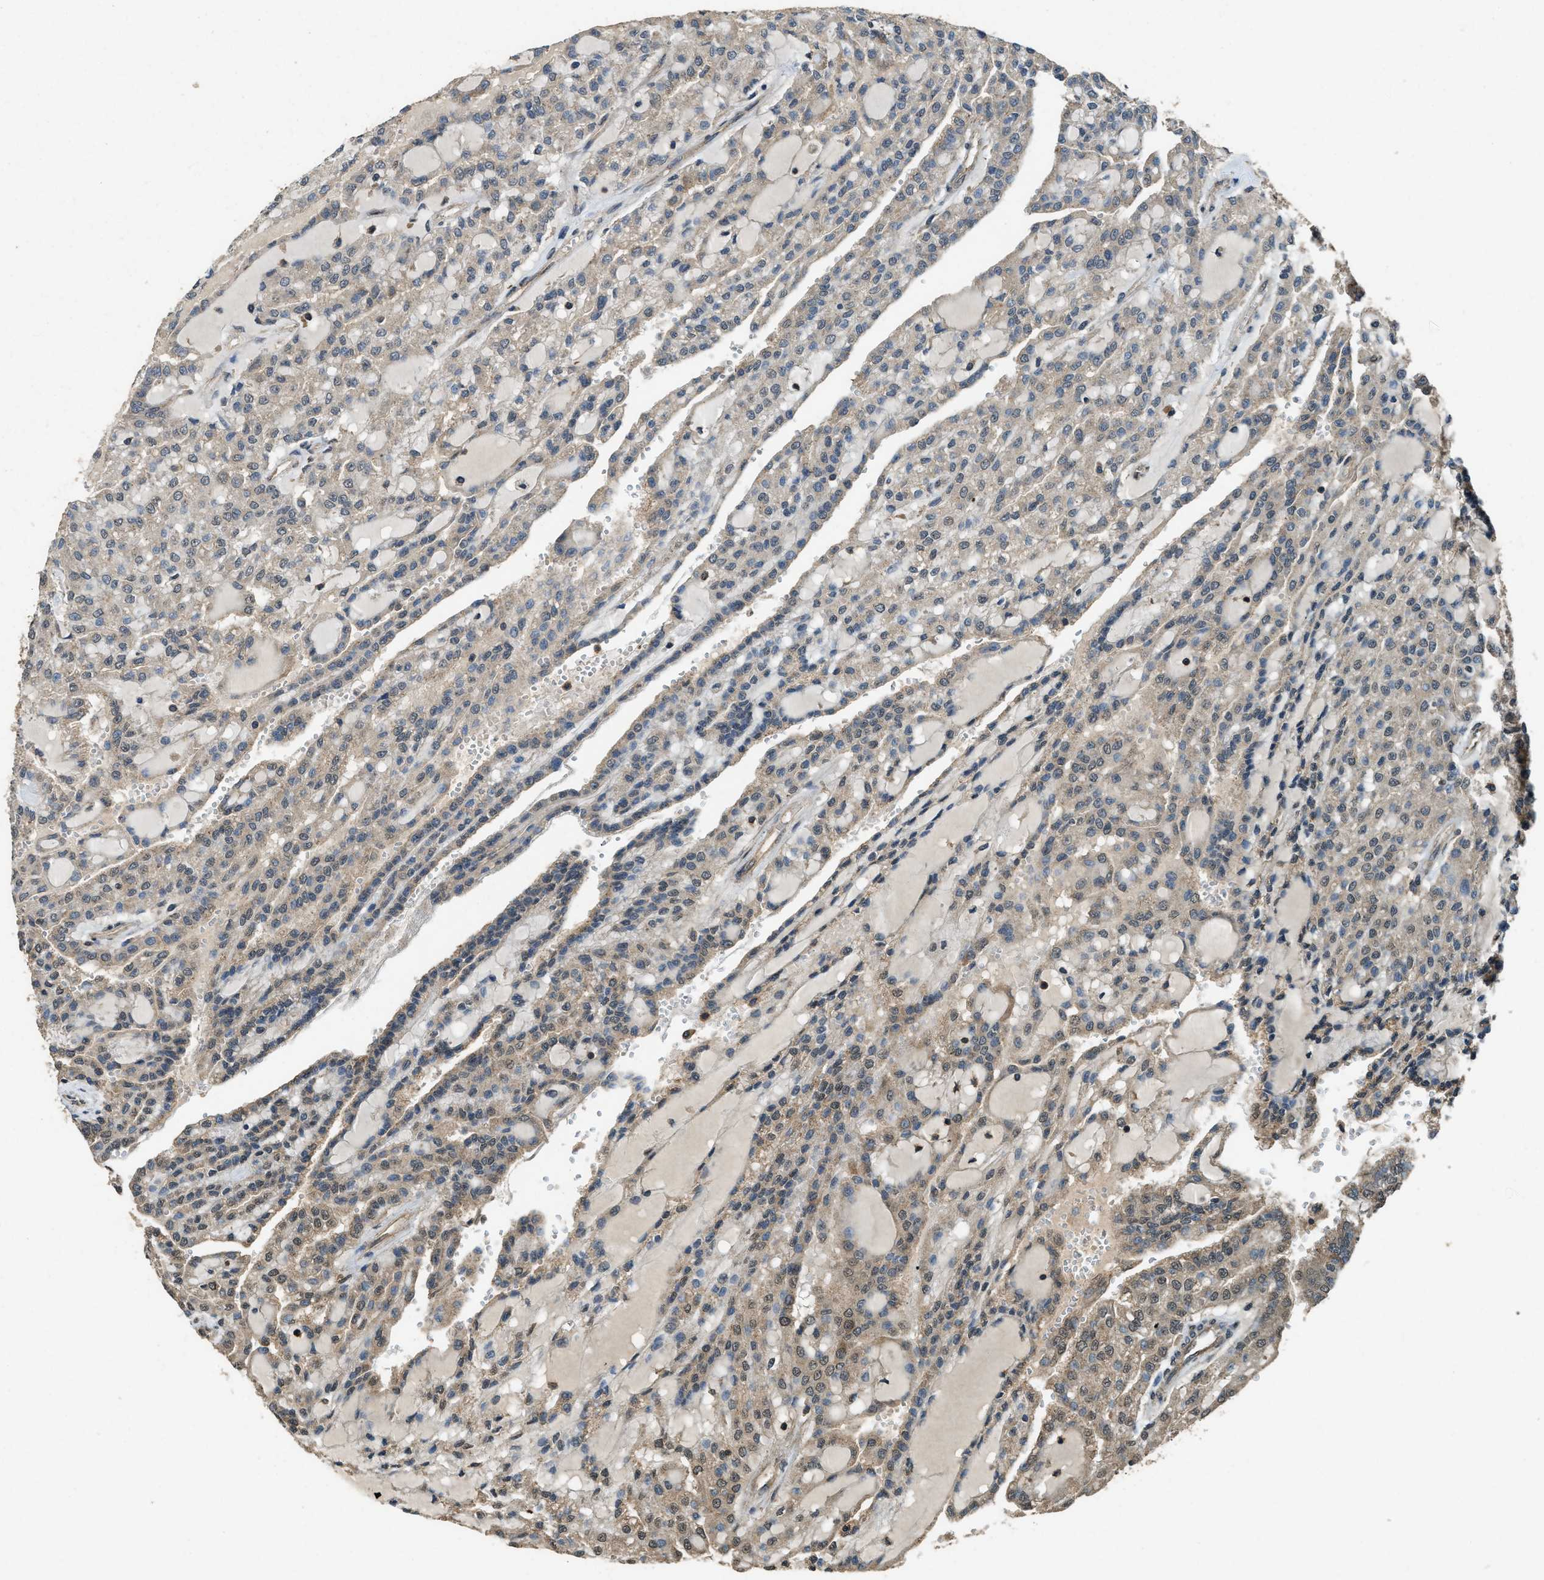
{"staining": {"intensity": "weak", "quantity": "25%-75%", "location": "cytoplasmic/membranous"}, "tissue": "renal cancer", "cell_type": "Tumor cells", "image_type": "cancer", "snomed": [{"axis": "morphology", "description": "Adenocarcinoma, NOS"}, {"axis": "topography", "description": "Kidney"}], "caption": "This is a micrograph of immunohistochemistry staining of renal cancer (adenocarcinoma), which shows weak staining in the cytoplasmic/membranous of tumor cells.", "gene": "ATP8B1", "patient": {"sex": "male", "age": 63}}